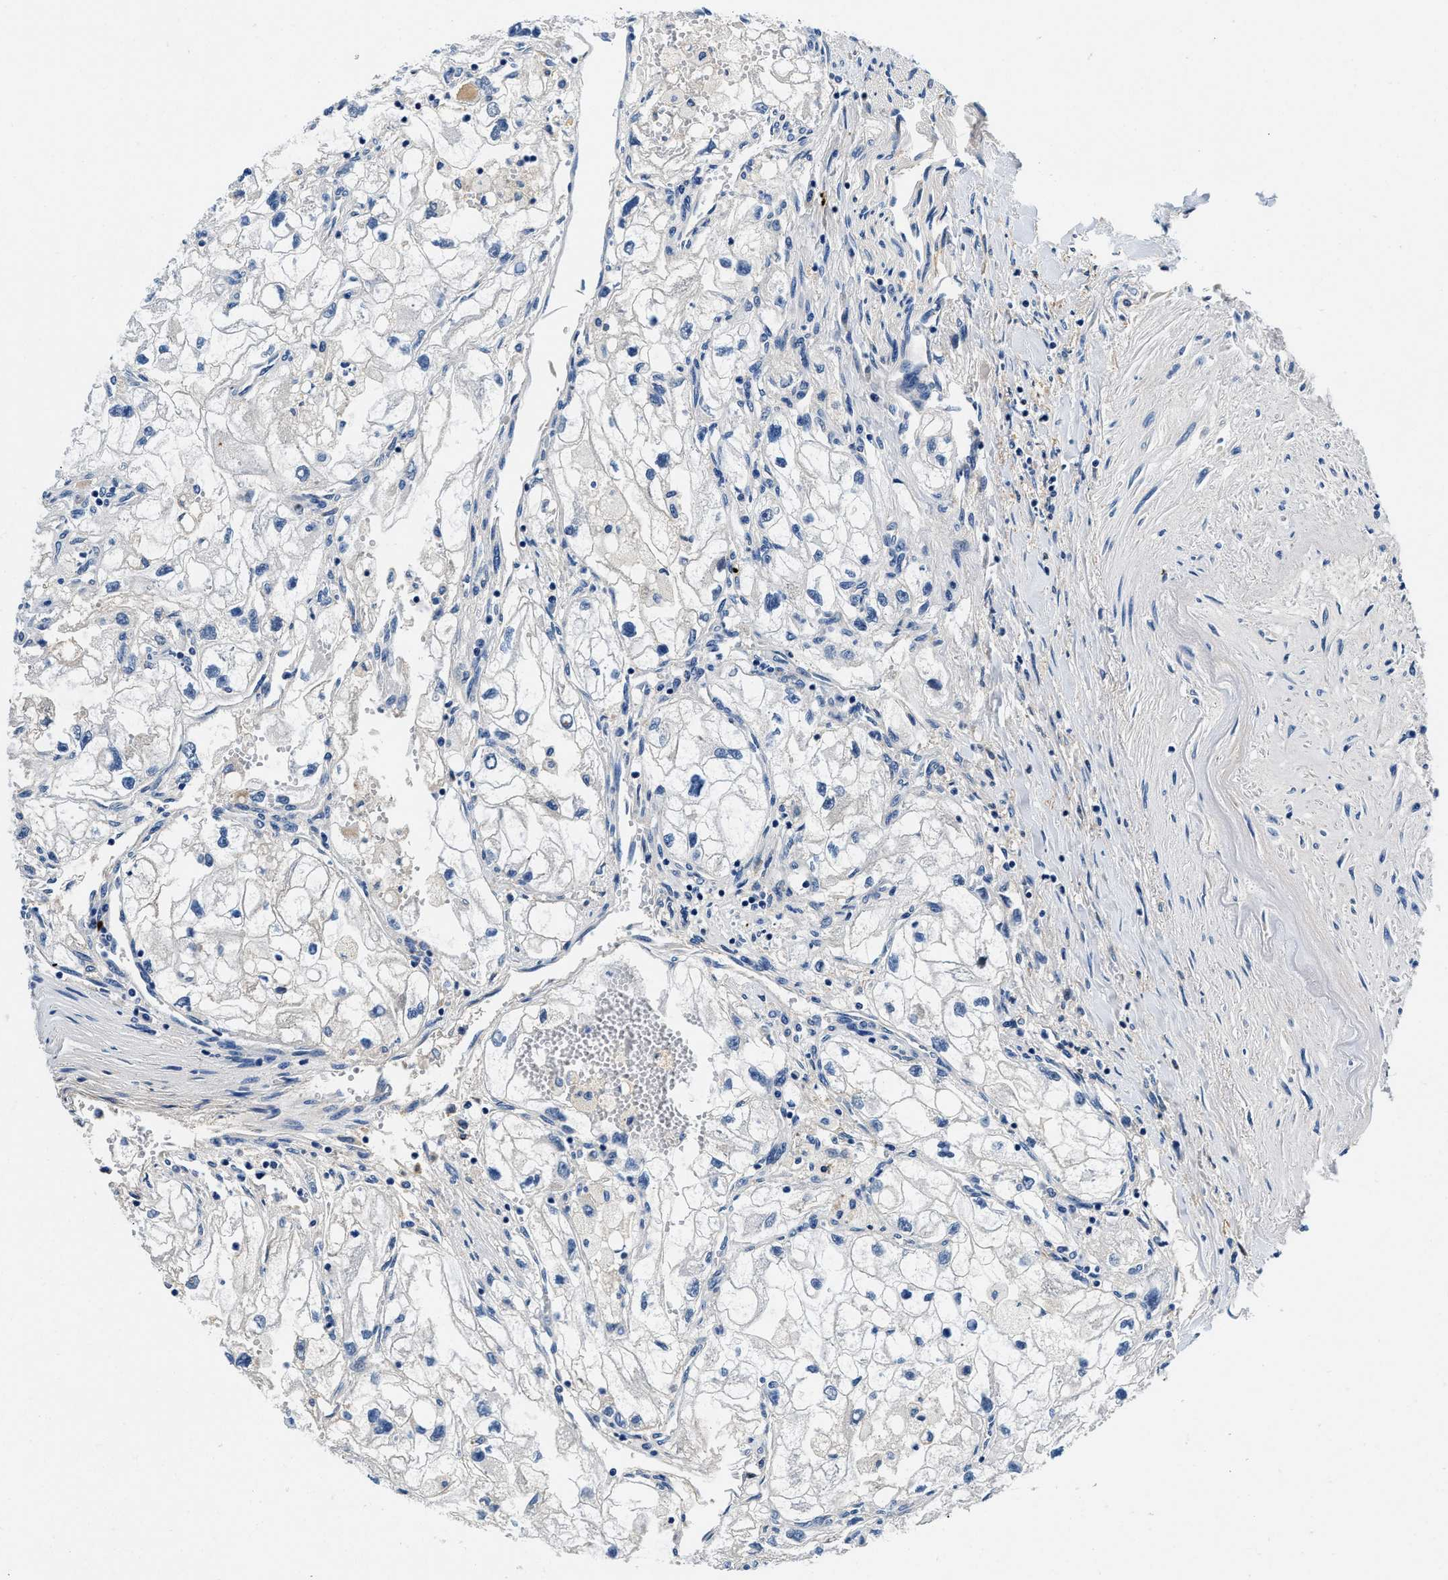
{"staining": {"intensity": "negative", "quantity": "none", "location": "none"}, "tissue": "renal cancer", "cell_type": "Tumor cells", "image_type": "cancer", "snomed": [{"axis": "morphology", "description": "Adenocarcinoma, NOS"}, {"axis": "topography", "description": "Kidney"}], "caption": "Human renal cancer stained for a protein using IHC exhibits no positivity in tumor cells.", "gene": "ZFAND3", "patient": {"sex": "female", "age": 70}}